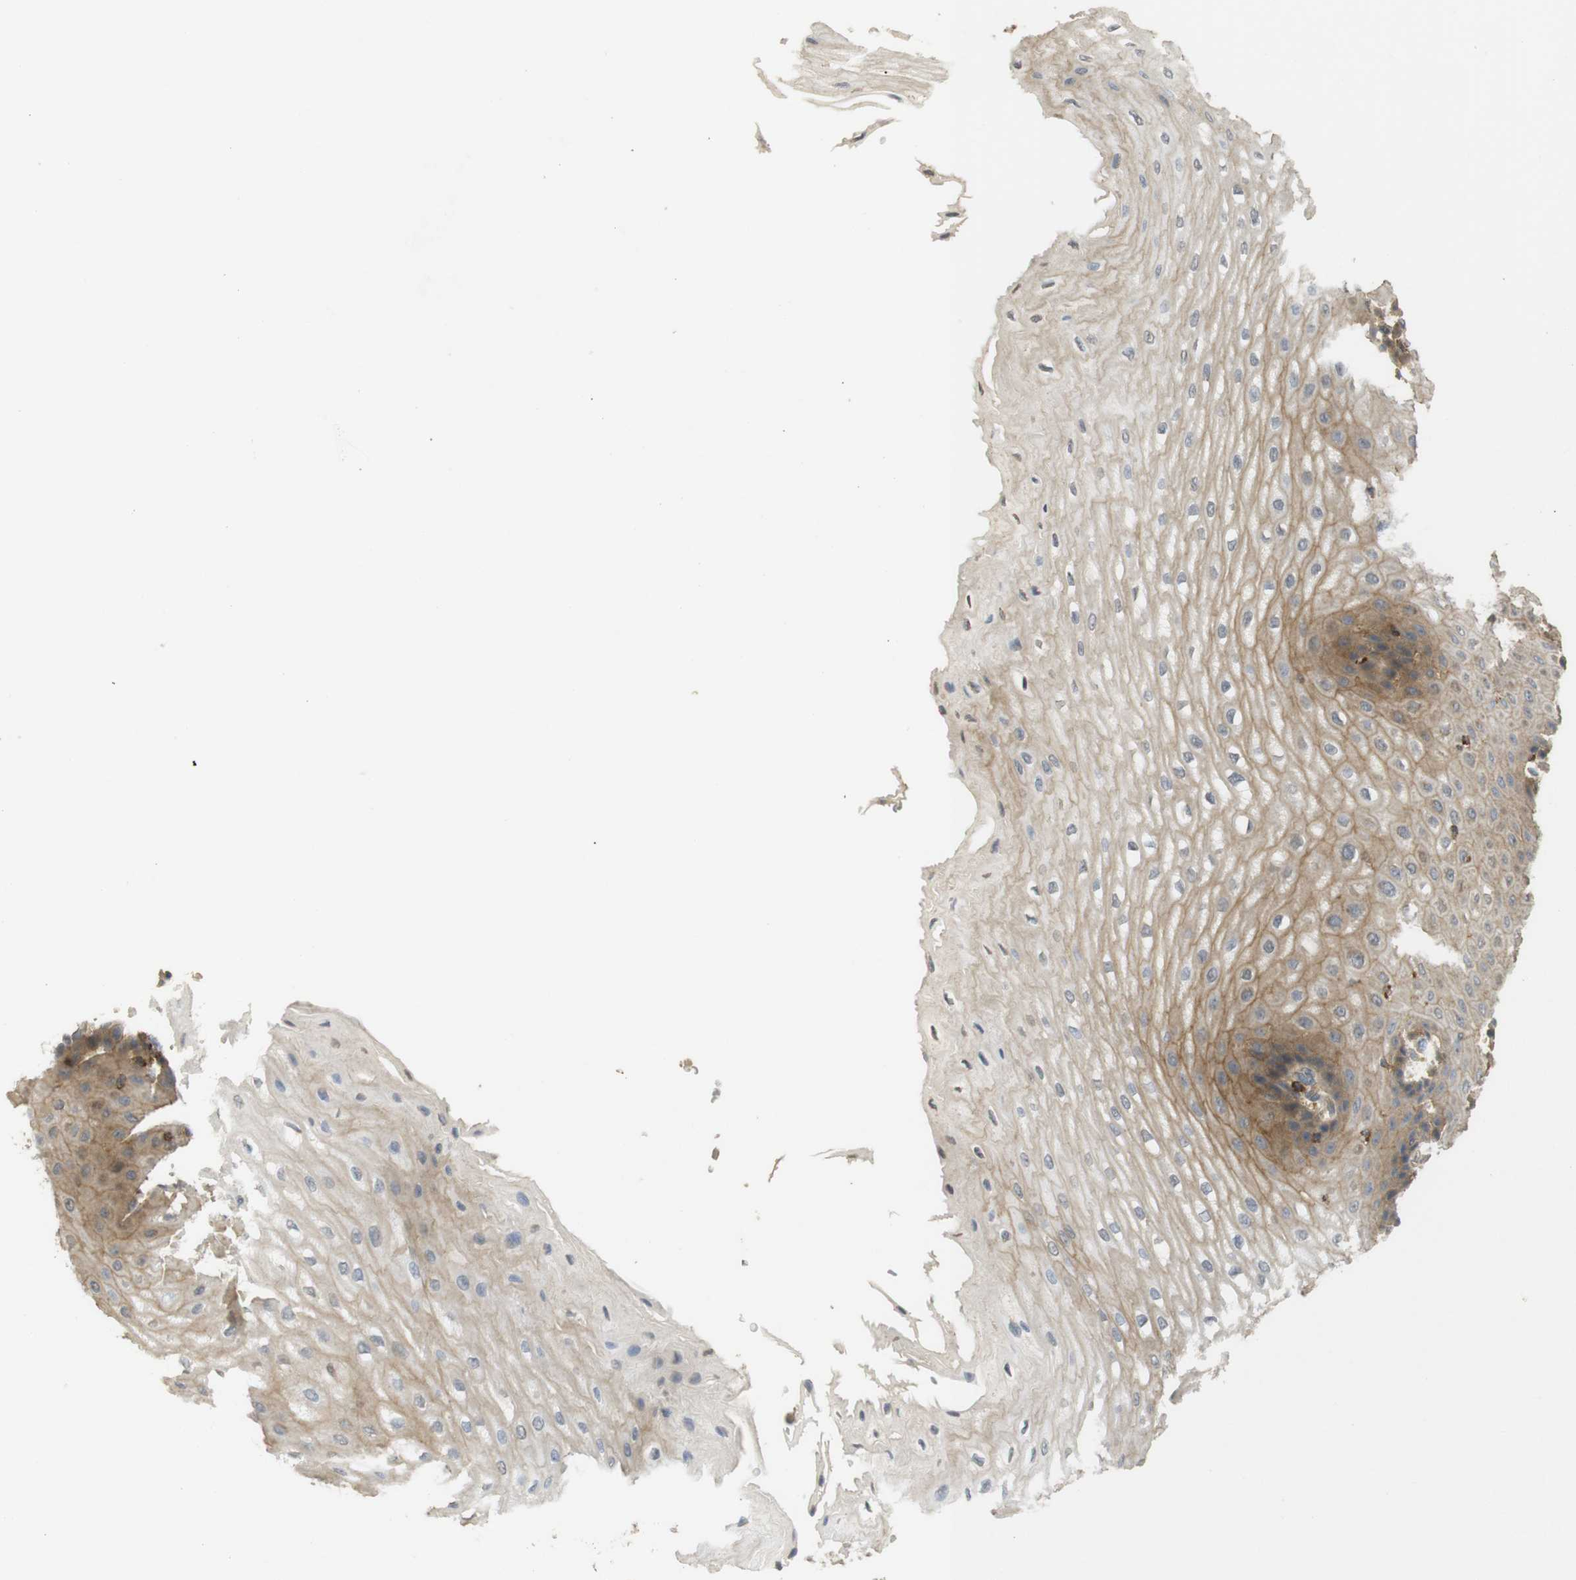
{"staining": {"intensity": "moderate", "quantity": ">75%", "location": "cytoplasmic/membranous"}, "tissue": "esophagus", "cell_type": "Squamous epithelial cells", "image_type": "normal", "snomed": [{"axis": "morphology", "description": "Normal tissue, NOS"}, {"axis": "topography", "description": "Esophagus"}], "caption": "Protein expression analysis of unremarkable human esophagus reveals moderate cytoplasmic/membranous expression in about >75% of squamous epithelial cells. The staining is performed using DAB brown chromogen to label protein expression. The nuclei are counter-stained blue using hematoxylin.", "gene": "KSR1", "patient": {"sex": "male", "age": 54}}